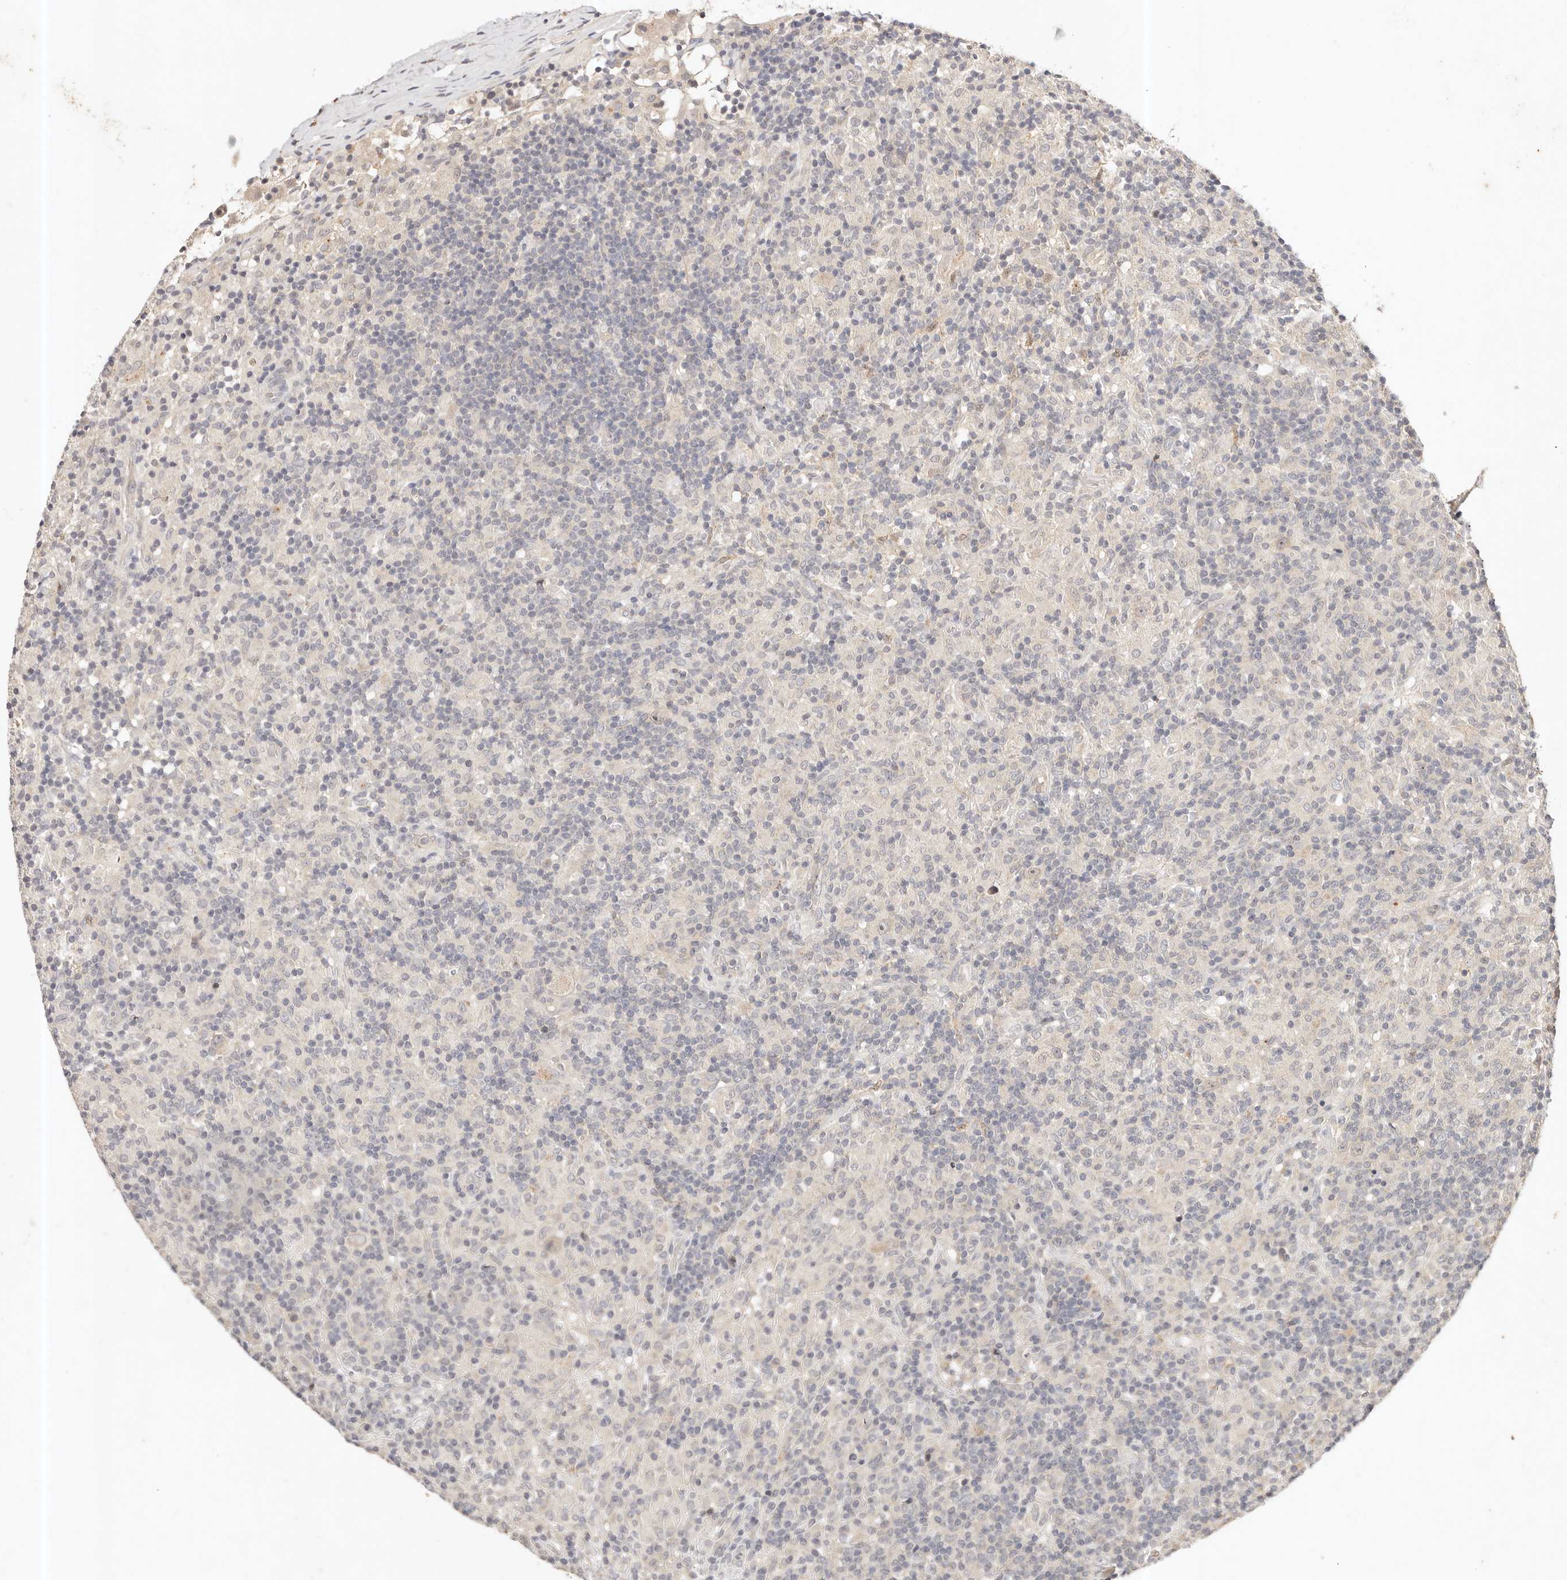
{"staining": {"intensity": "negative", "quantity": "none", "location": "none"}, "tissue": "lymphoma", "cell_type": "Tumor cells", "image_type": "cancer", "snomed": [{"axis": "morphology", "description": "Hodgkin's disease, NOS"}, {"axis": "topography", "description": "Lymph node"}], "caption": "DAB (3,3'-diaminobenzidine) immunohistochemical staining of human Hodgkin's disease shows no significant staining in tumor cells.", "gene": "CXADR", "patient": {"sex": "male", "age": 70}}